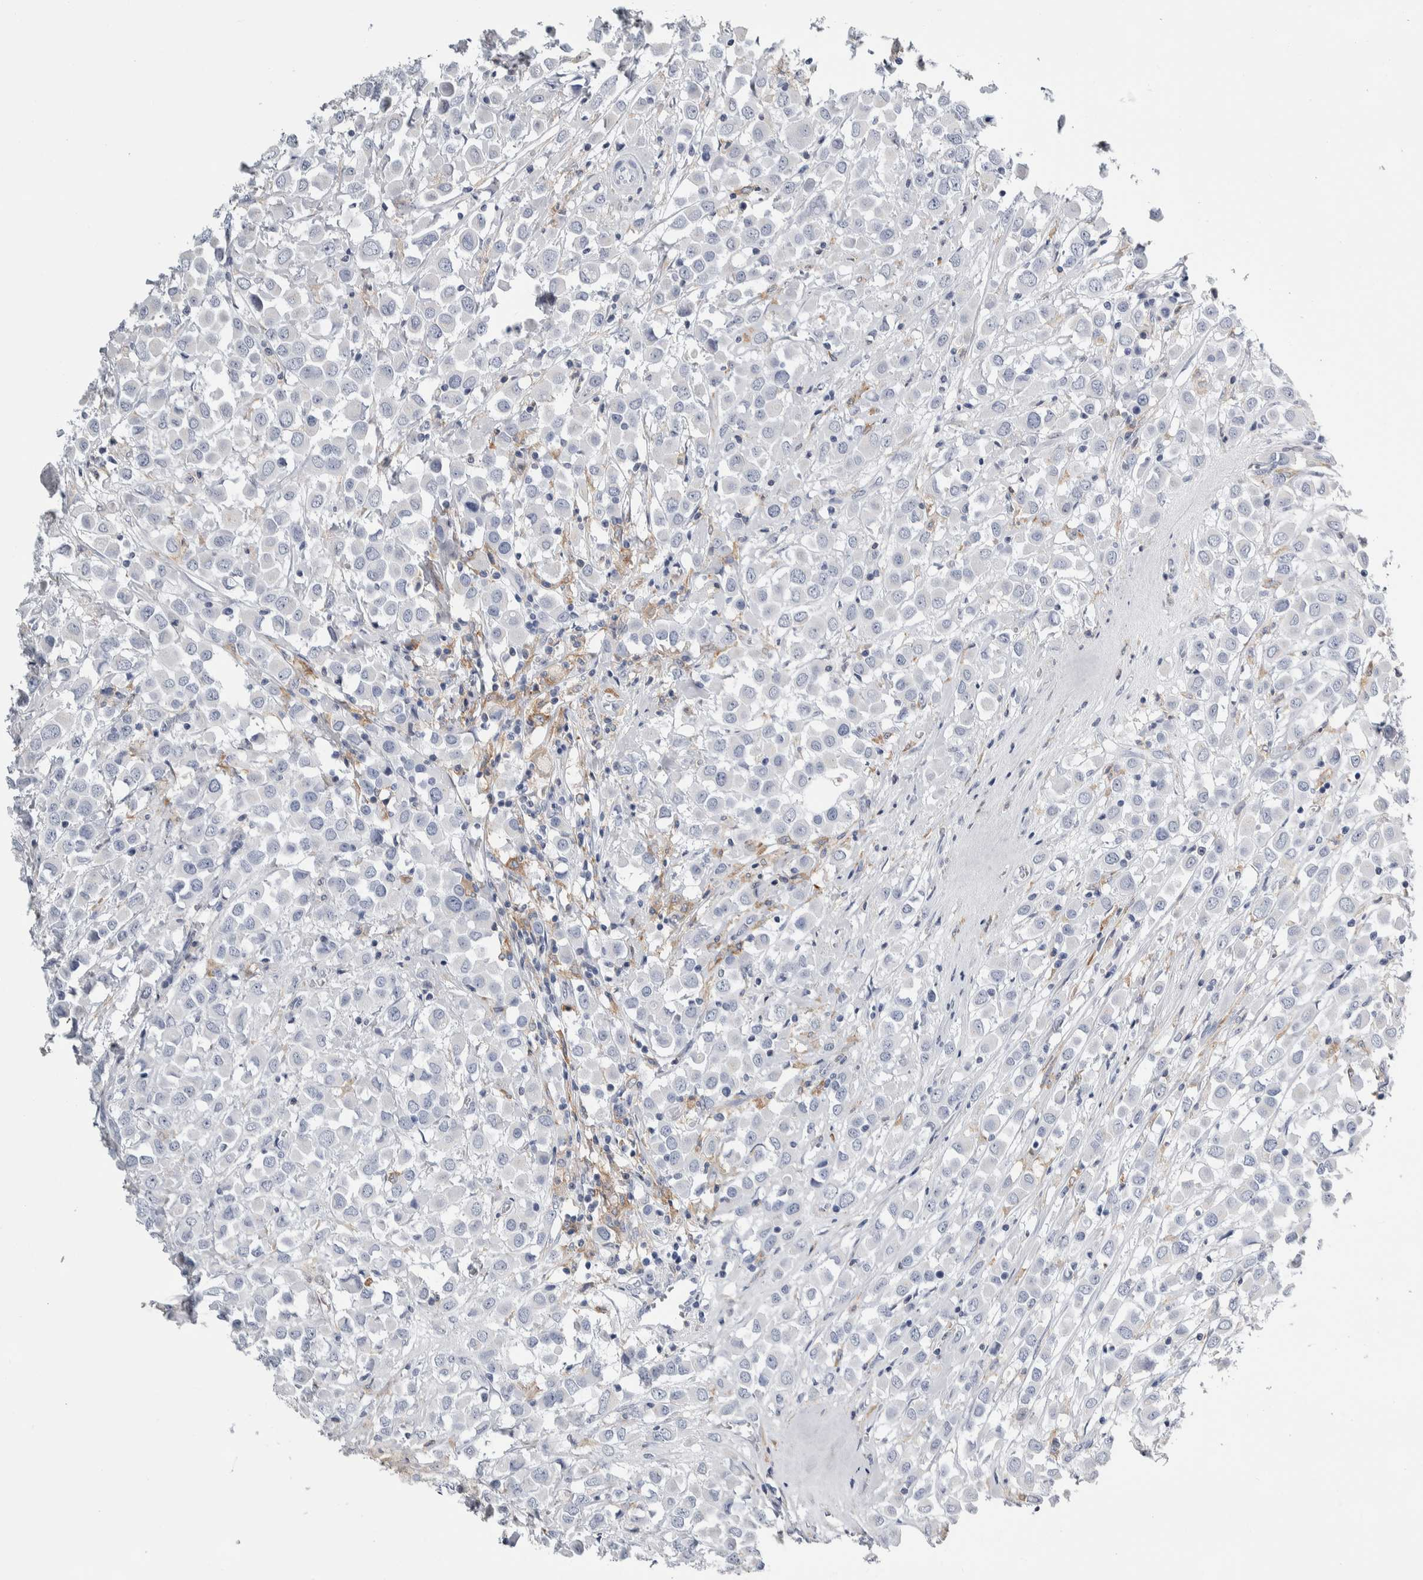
{"staining": {"intensity": "negative", "quantity": "none", "location": "none"}, "tissue": "breast cancer", "cell_type": "Tumor cells", "image_type": "cancer", "snomed": [{"axis": "morphology", "description": "Duct carcinoma"}, {"axis": "topography", "description": "Breast"}], "caption": "A histopathology image of breast invasive ductal carcinoma stained for a protein exhibits no brown staining in tumor cells.", "gene": "SKAP2", "patient": {"sex": "female", "age": 61}}